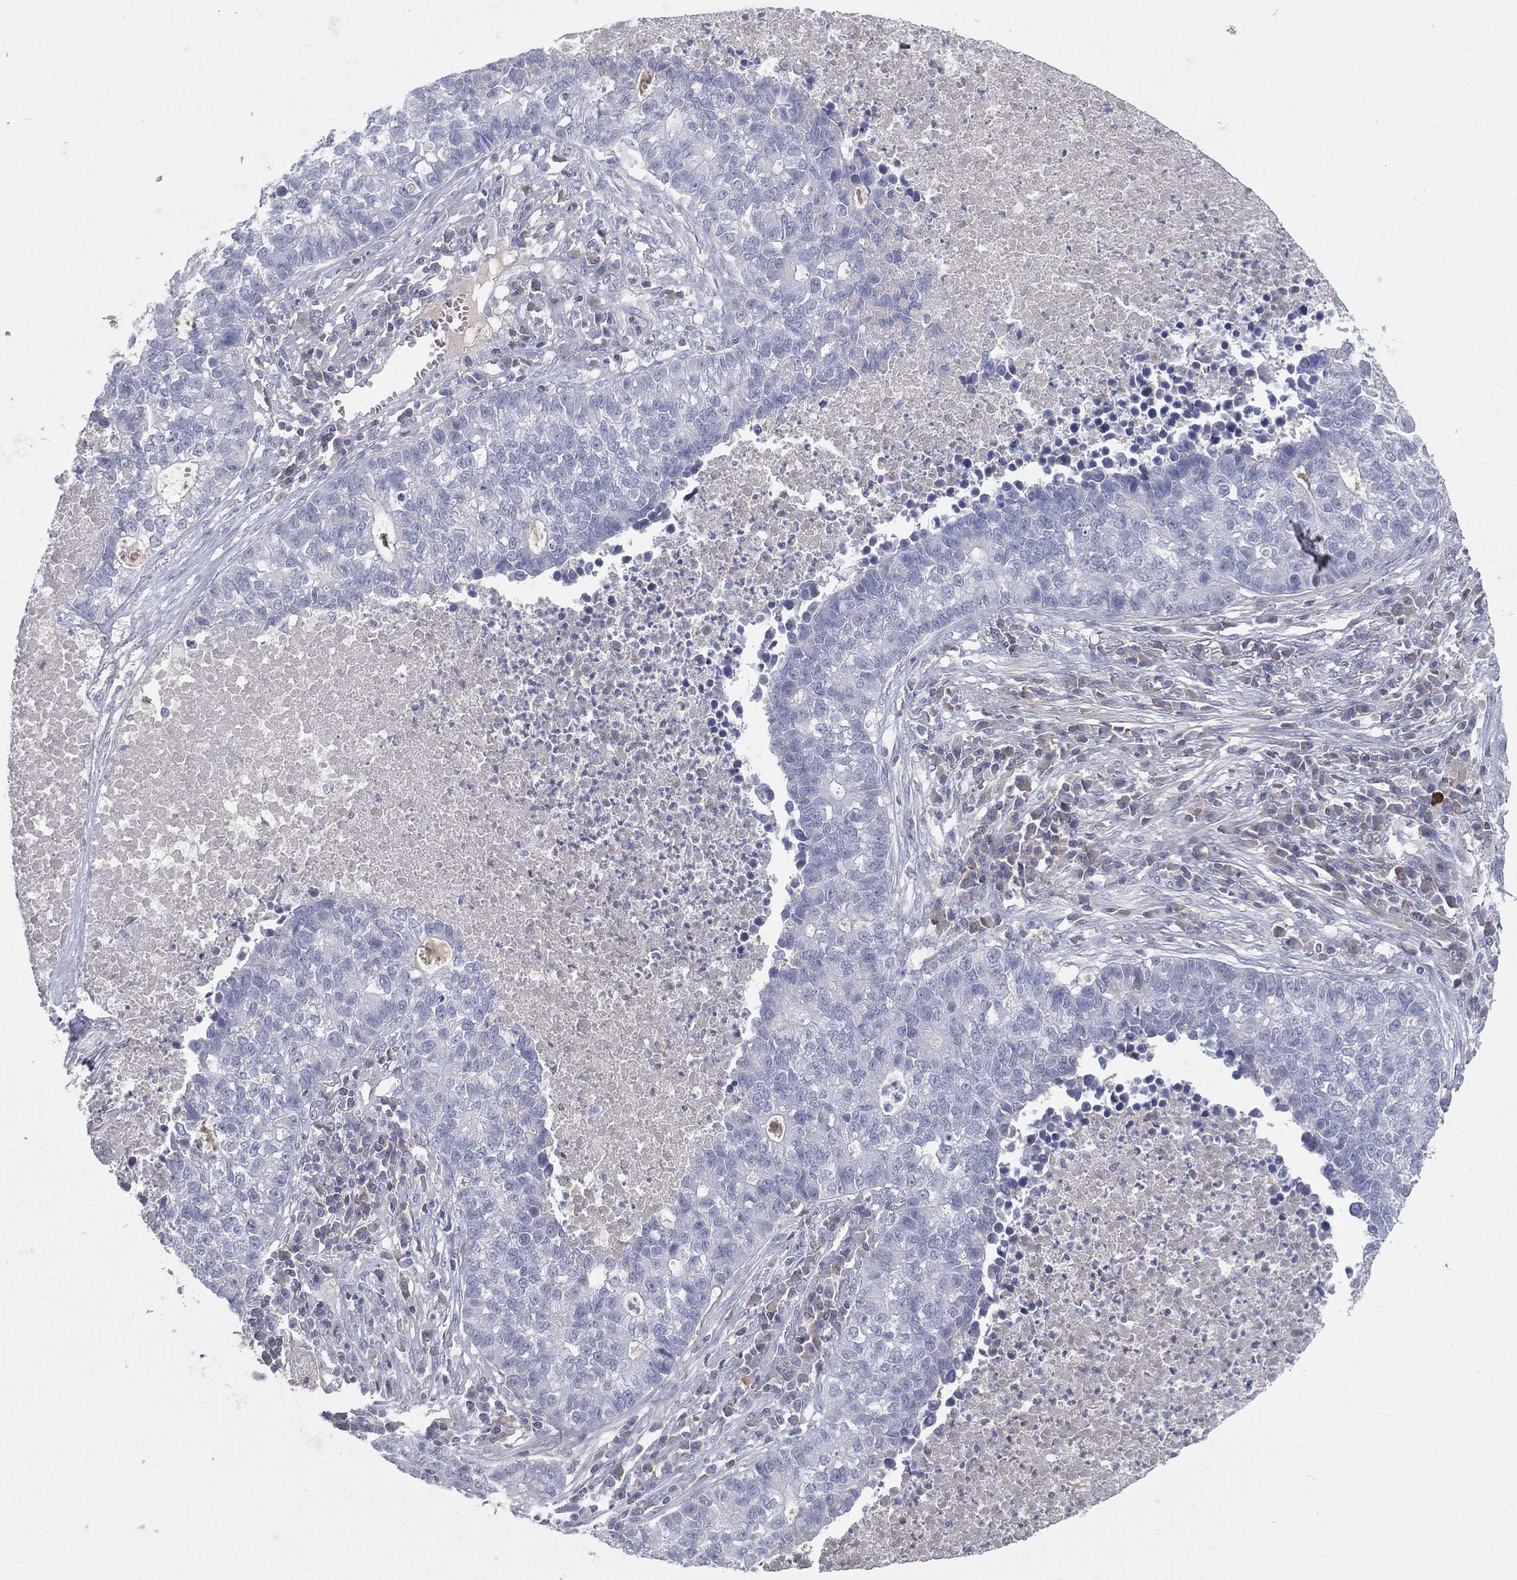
{"staining": {"intensity": "negative", "quantity": "none", "location": "none"}, "tissue": "lung cancer", "cell_type": "Tumor cells", "image_type": "cancer", "snomed": [{"axis": "morphology", "description": "Adenocarcinoma, NOS"}, {"axis": "topography", "description": "Lung"}], "caption": "The histopathology image reveals no significant staining in tumor cells of adenocarcinoma (lung). (Stains: DAB (3,3'-diaminobenzidine) IHC with hematoxylin counter stain, Microscopy: brightfield microscopy at high magnification).", "gene": "CPT1B", "patient": {"sex": "male", "age": 57}}